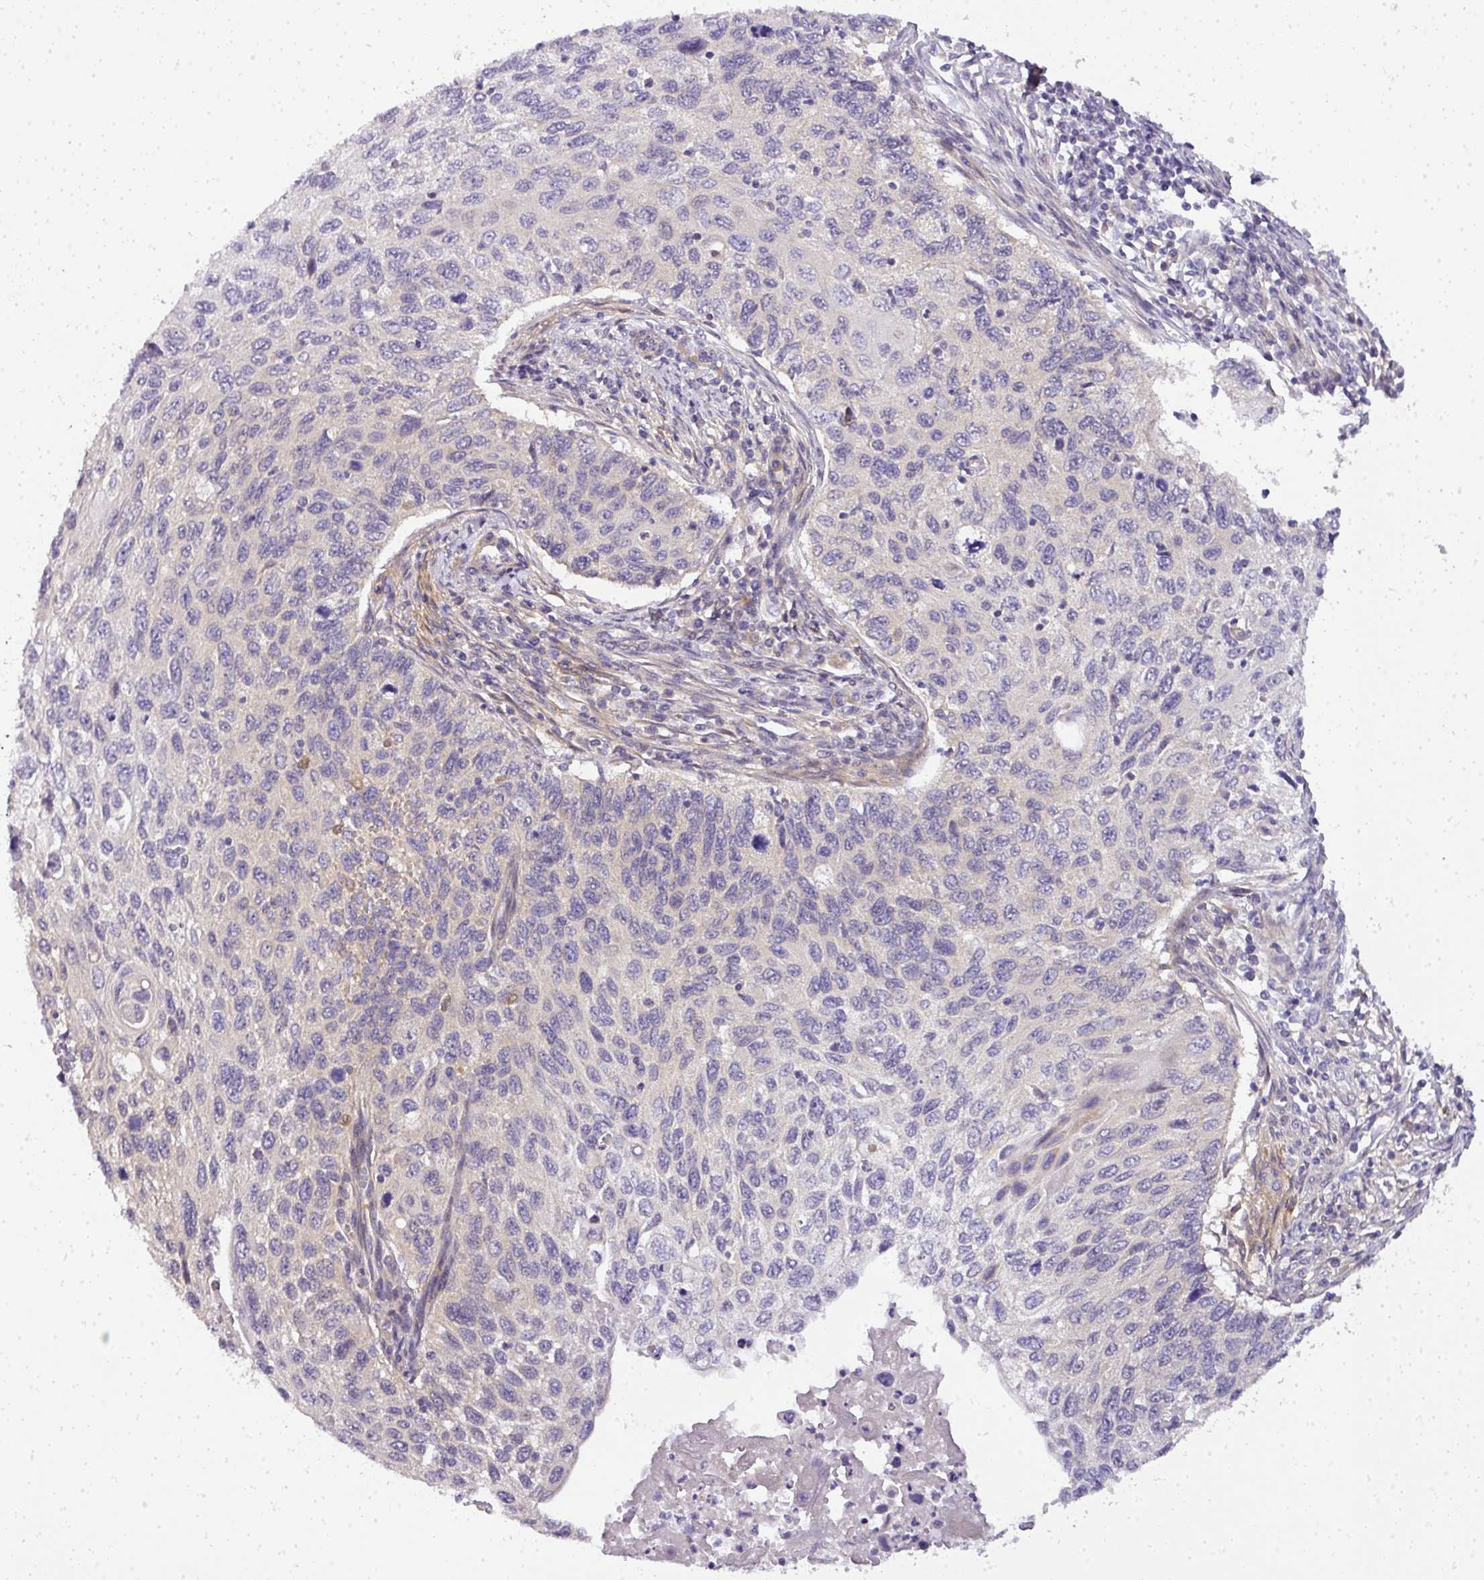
{"staining": {"intensity": "negative", "quantity": "none", "location": "none"}, "tissue": "cervical cancer", "cell_type": "Tumor cells", "image_type": "cancer", "snomed": [{"axis": "morphology", "description": "Squamous cell carcinoma, NOS"}, {"axis": "topography", "description": "Cervix"}], "caption": "IHC image of human cervical squamous cell carcinoma stained for a protein (brown), which shows no staining in tumor cells.", "gene": "ADH5", "patient": {"sex": "female", "age": 70}}